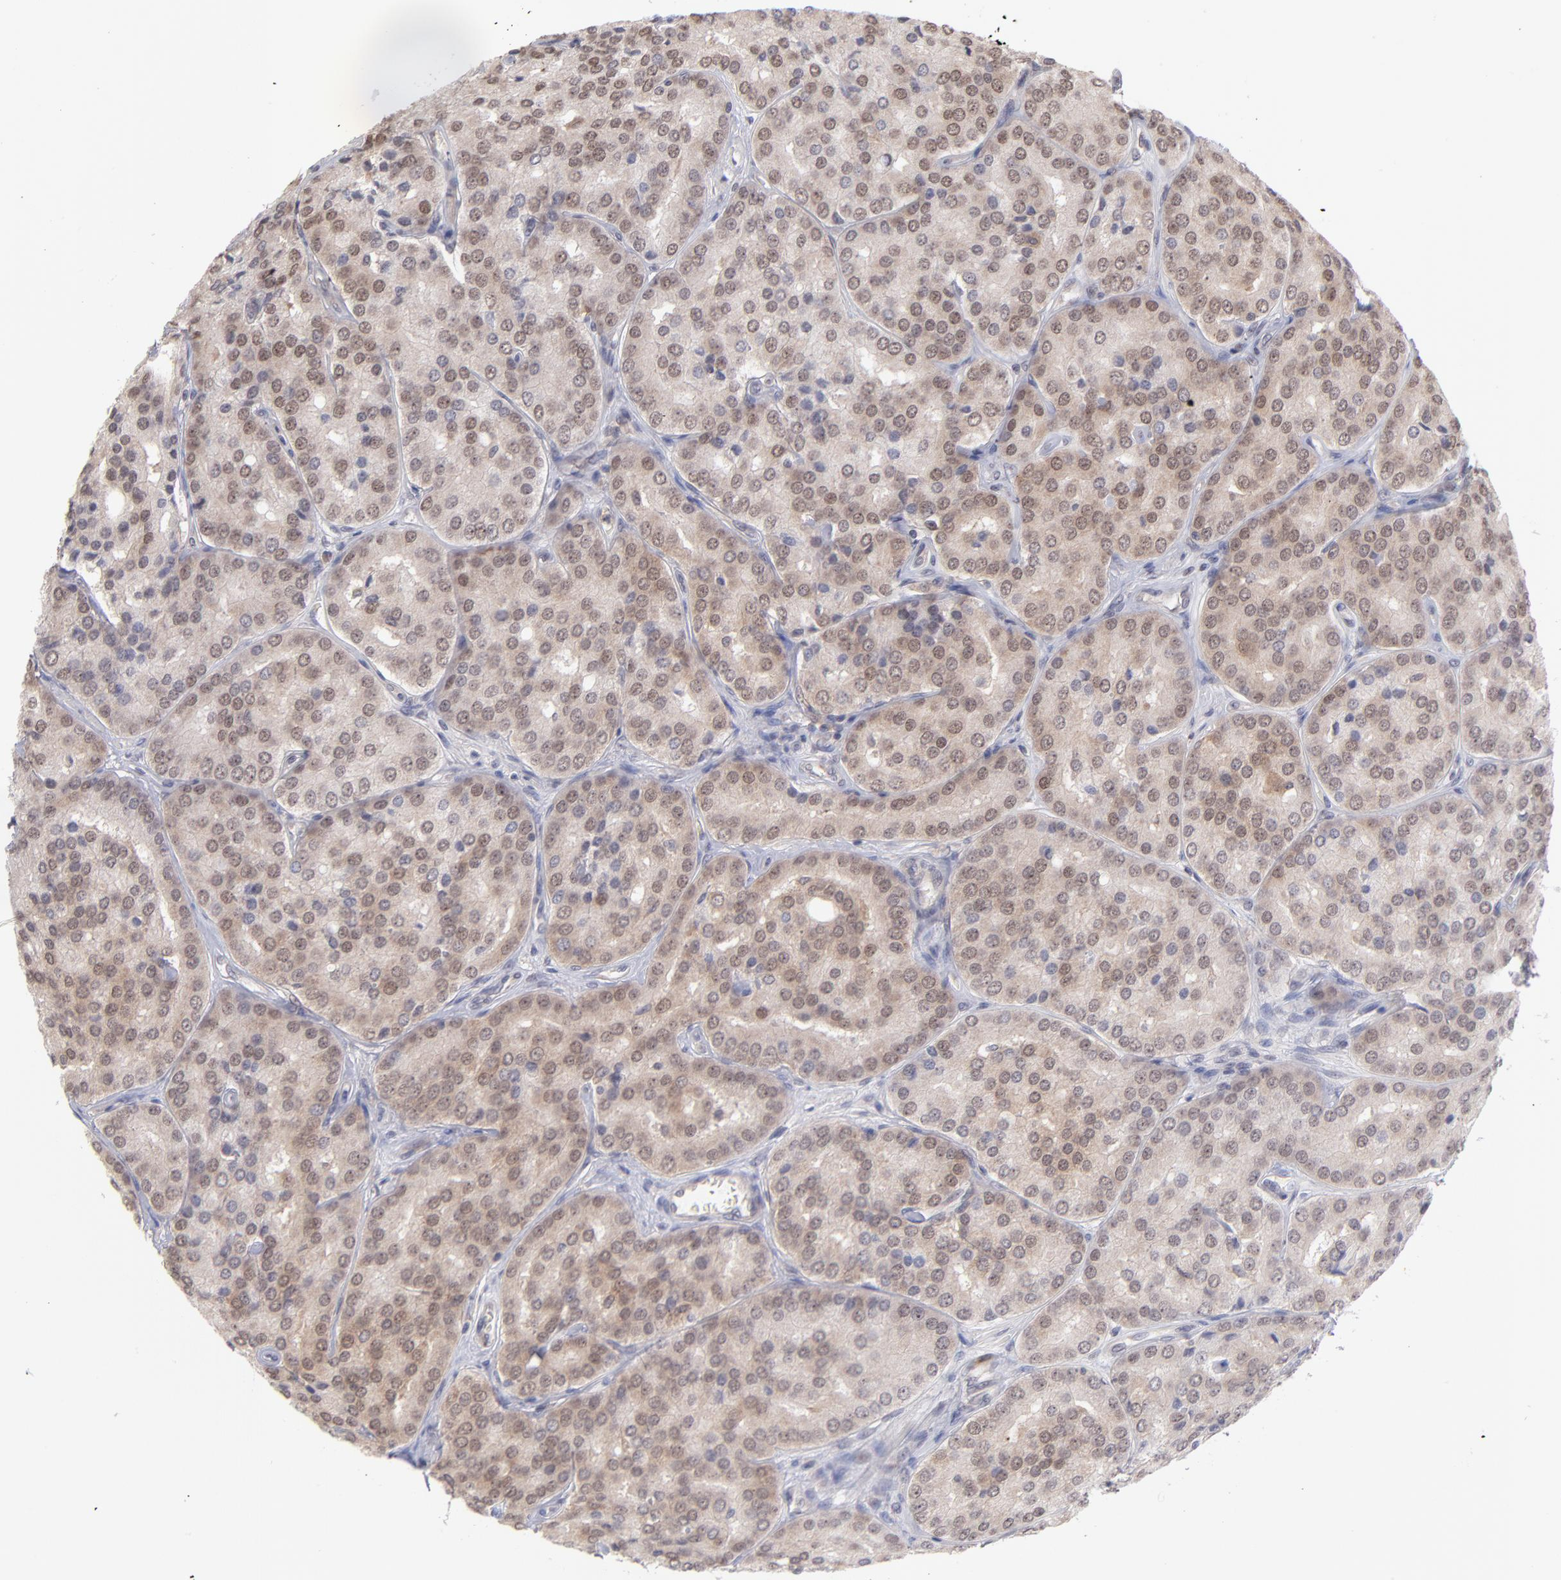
{"staining": {"intensity": "weak", "quantity": "25%-75%", "location": "nuclear"}, "tissue": "prostate cancer", "cell_type": "Tumor cells", "image_type": "cancer", "snomed": [{"axis": "morphology", "description": "Adenocarcinoma, High grade"}, {"axis": "topography", "description": "Prostate"}], "caption": "Adenocarcinoma (high-grade) (prostate) tissue reveals weak nuclear expression in about 25%-75% of tumor cells", "gene": "OAS1", "patient": {"sex": "male", "age": 64}}